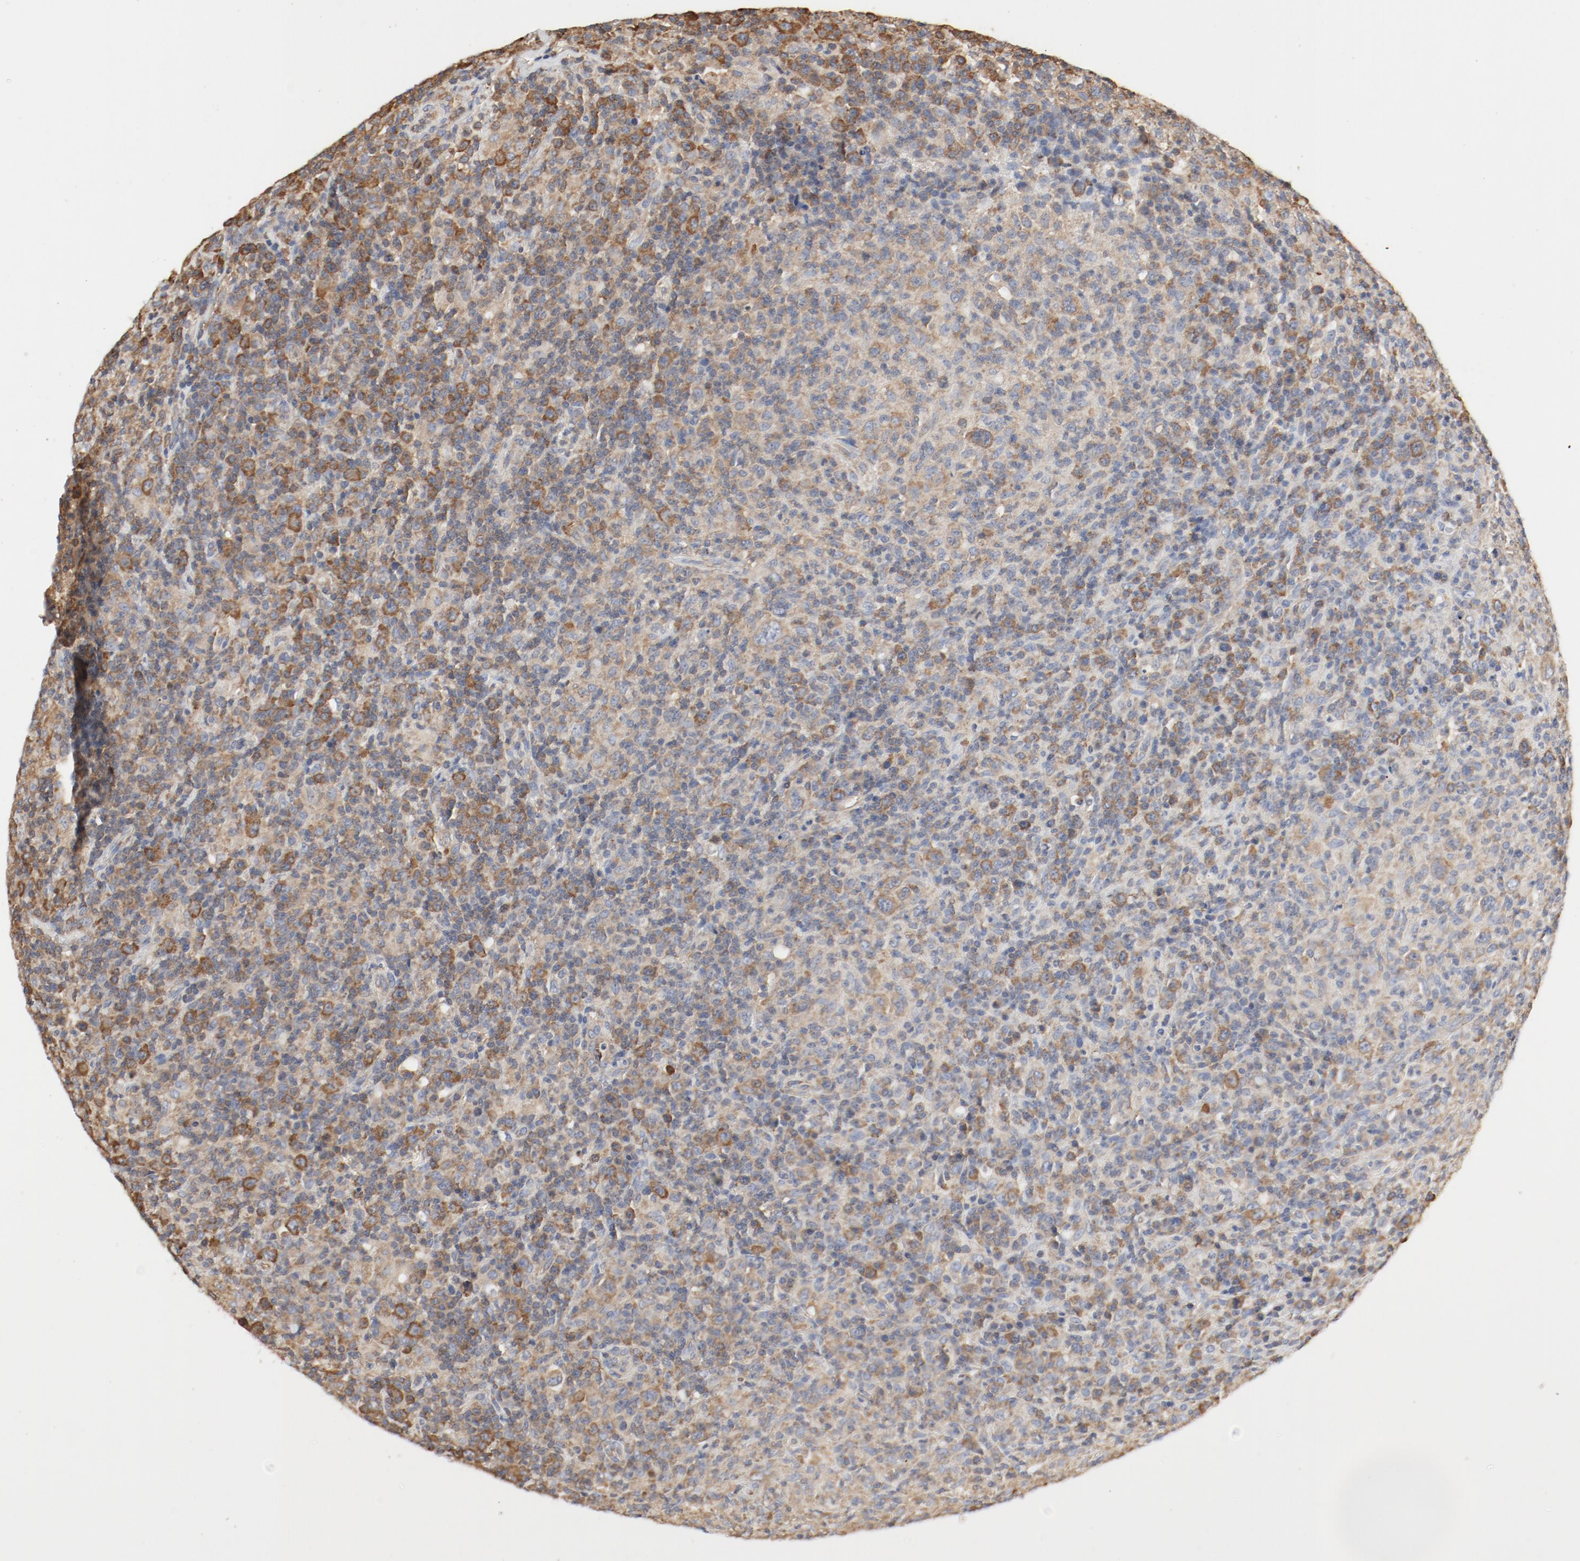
{"staining": {"intensity": "moderate", "quantity": ">75%", "location": "cytoplasmic/membranous"}, "tissue": "lymphoma", "cell_type": "Tumor cells", "image_type": "cancer", "snomed": [{"axis": "morphology", "description": "Hodgkin's disease, NOS"}, {"axis": "topography", "description": "Lymph node"}], "caption": "Immunohistochemical staining of lymphoma displays medium levels of moderate cytoplasmic/membranous protein positivity in about >75% of tumor cells. Ihc stains the protein in brown and the nuclei are stained blue.", "gene": "RPS6", "patient": {"sex": "male", "age": 65}}